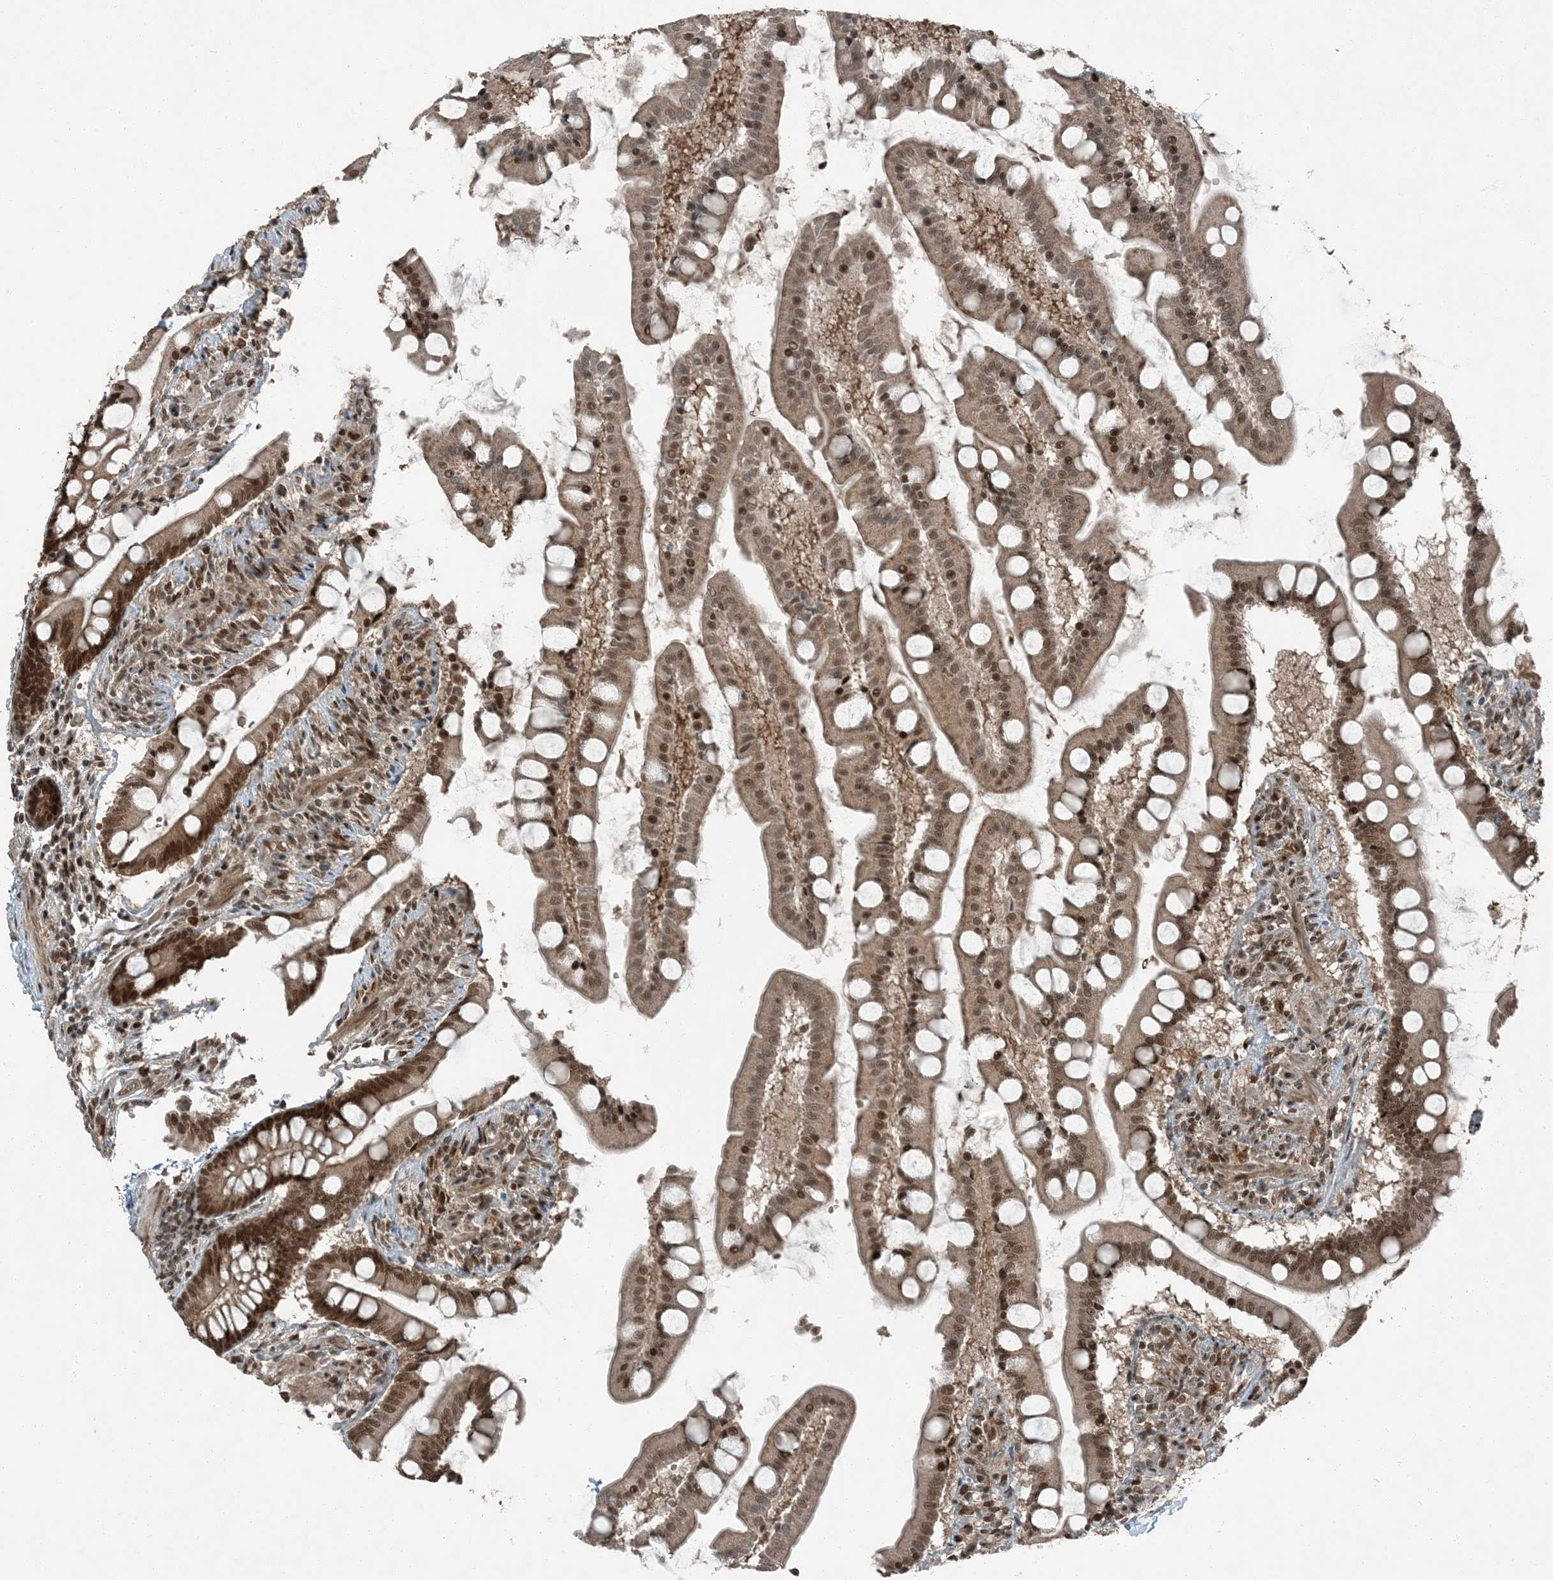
{"staining": {"intensity": "strong", "quantity": ">75%", "location": "cytoplasmic/membranous,nuclear"}, "tissue": "small intestine", "cell_type": "Glandular cells", "image_type": "normal", "snomed": [{"axis": "morphology", "description": "Normal tissue, NOS"}, {"axis": "topography", "description": "Small intestine"}], "caption": "This photomicrograph demonstrates unremarkable small intestine stained with immunohistochemistry (IHC) to label a protein in brown. The cytoplasmic/membranous,nuclear of glandular cells show strong positivity for the protein. Nuclei are counter-stained blue.", "gene": "TRAPPC12", "patient": {"sex": "male", "age": 41}}